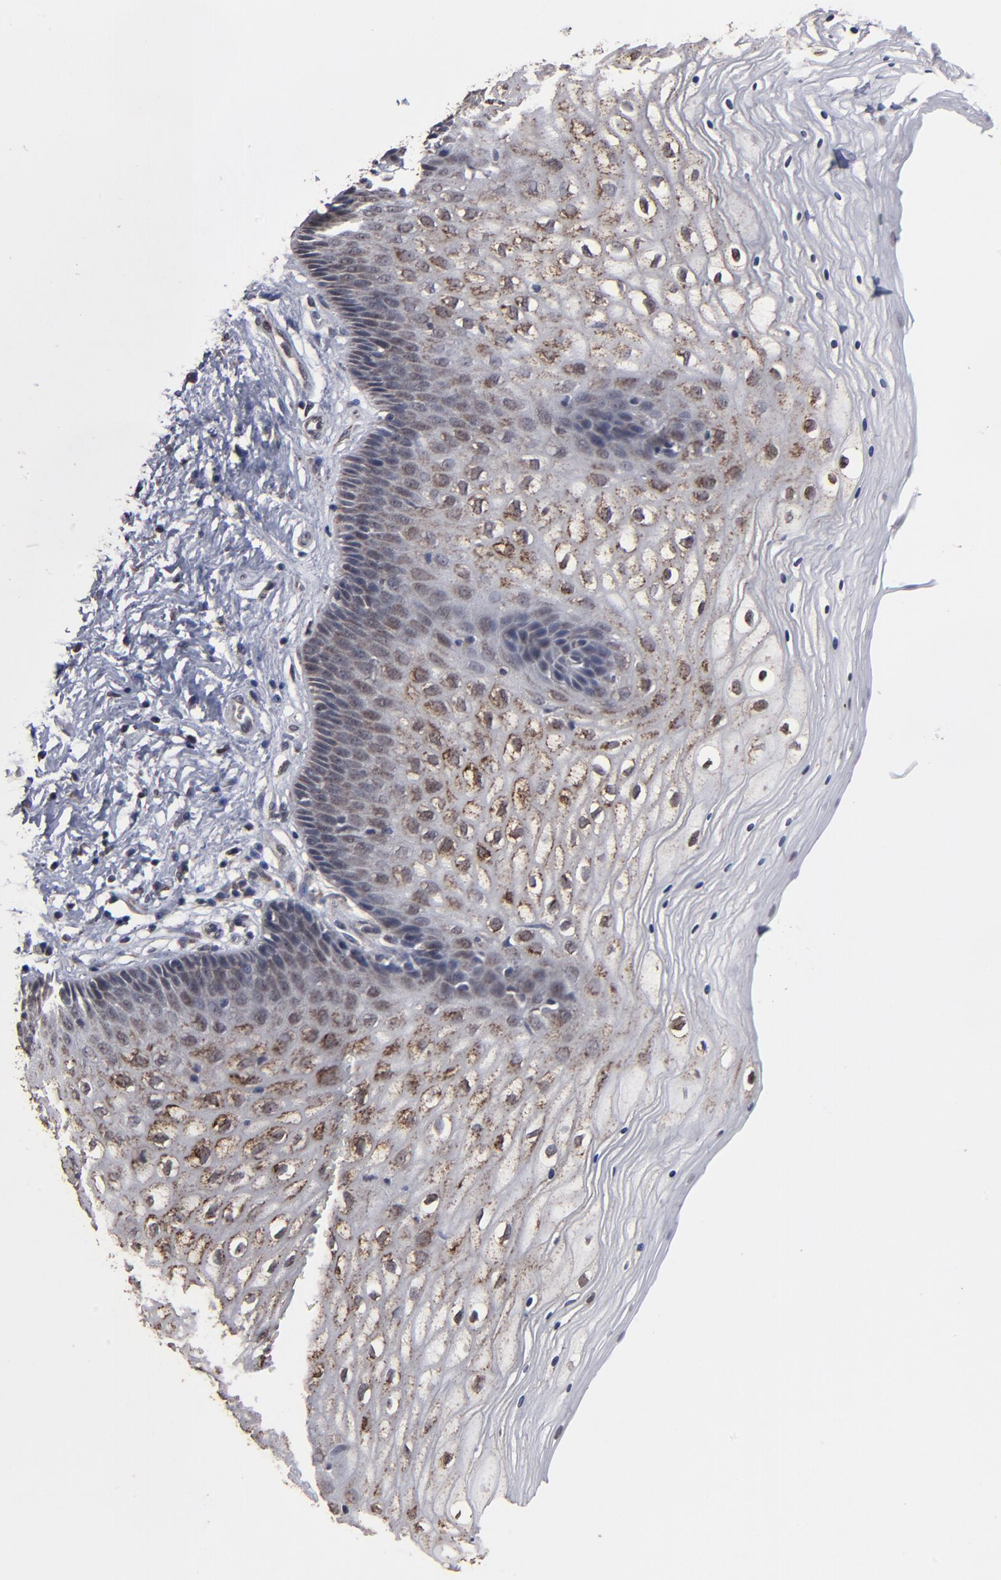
{"staining": {"intensity": "moderate", "quantity": "25%-75%", "location": "cytoplasmic/membranous,nuclear"}, "tissue": "vagina", "cell_type": "Squamous epithelial cells", "image_type": "normal", "snomed": [{"axis": "morphology", "description": "Normal tissue, NOS"}, {"axis": "topography", "description": "Vagina"}], "caption": "DAB immunohistochemical staining of benign vagina demonstrates moderate cytoplasmic/membranous,nuclear protein expression in approximately 25%-75% of squamous epithelial cells. The staining is performed using DAB brown chromogen to label protein expression. The nuclei are counter-stained blue using hematoxylin.", "gene": "BNIP3", "patient": {"sex": "female", "age": 34}}